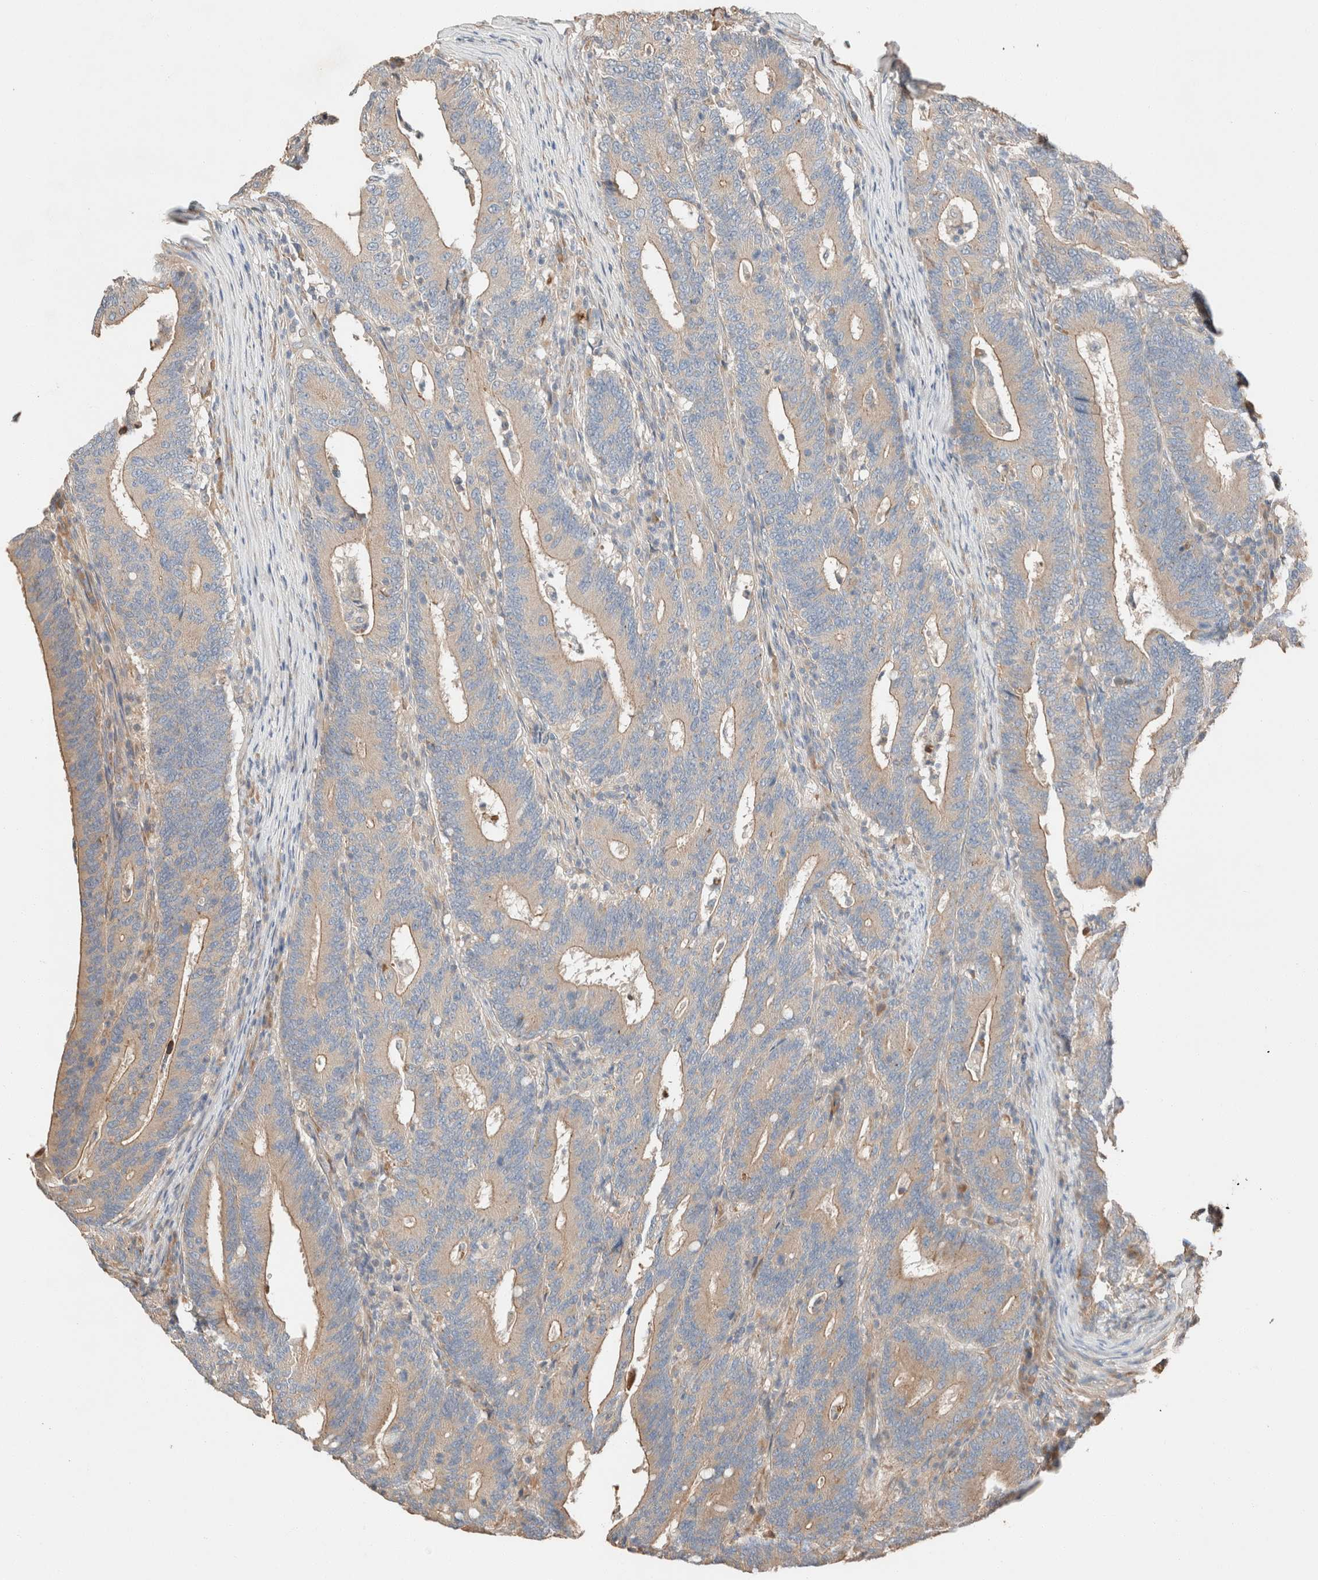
{"staining": {"intensity": "moderate", "quantity": ">75%", "location": "cytoplasmic/membranous"}, "tissue": "colorectal cancer", "cell_type": "Tumor cells", "image_type": "cancer", "snomed": [{"axis": "morphology", "description": "Adenocarcinoma, NOS"}, {"axis": "topography", "description": "Colon"}], "caption": "High-power microscopy captured an IHC image of colorectal cancer, revealing moderate cytoplasmic/membranous expression in approximately >75% of tumor cells. Immunohistochemistry stains the protein in brown and the nuclei are stained blue.", "gene": "TUBD1", "patient": {"sex": "female", "age": 66}}